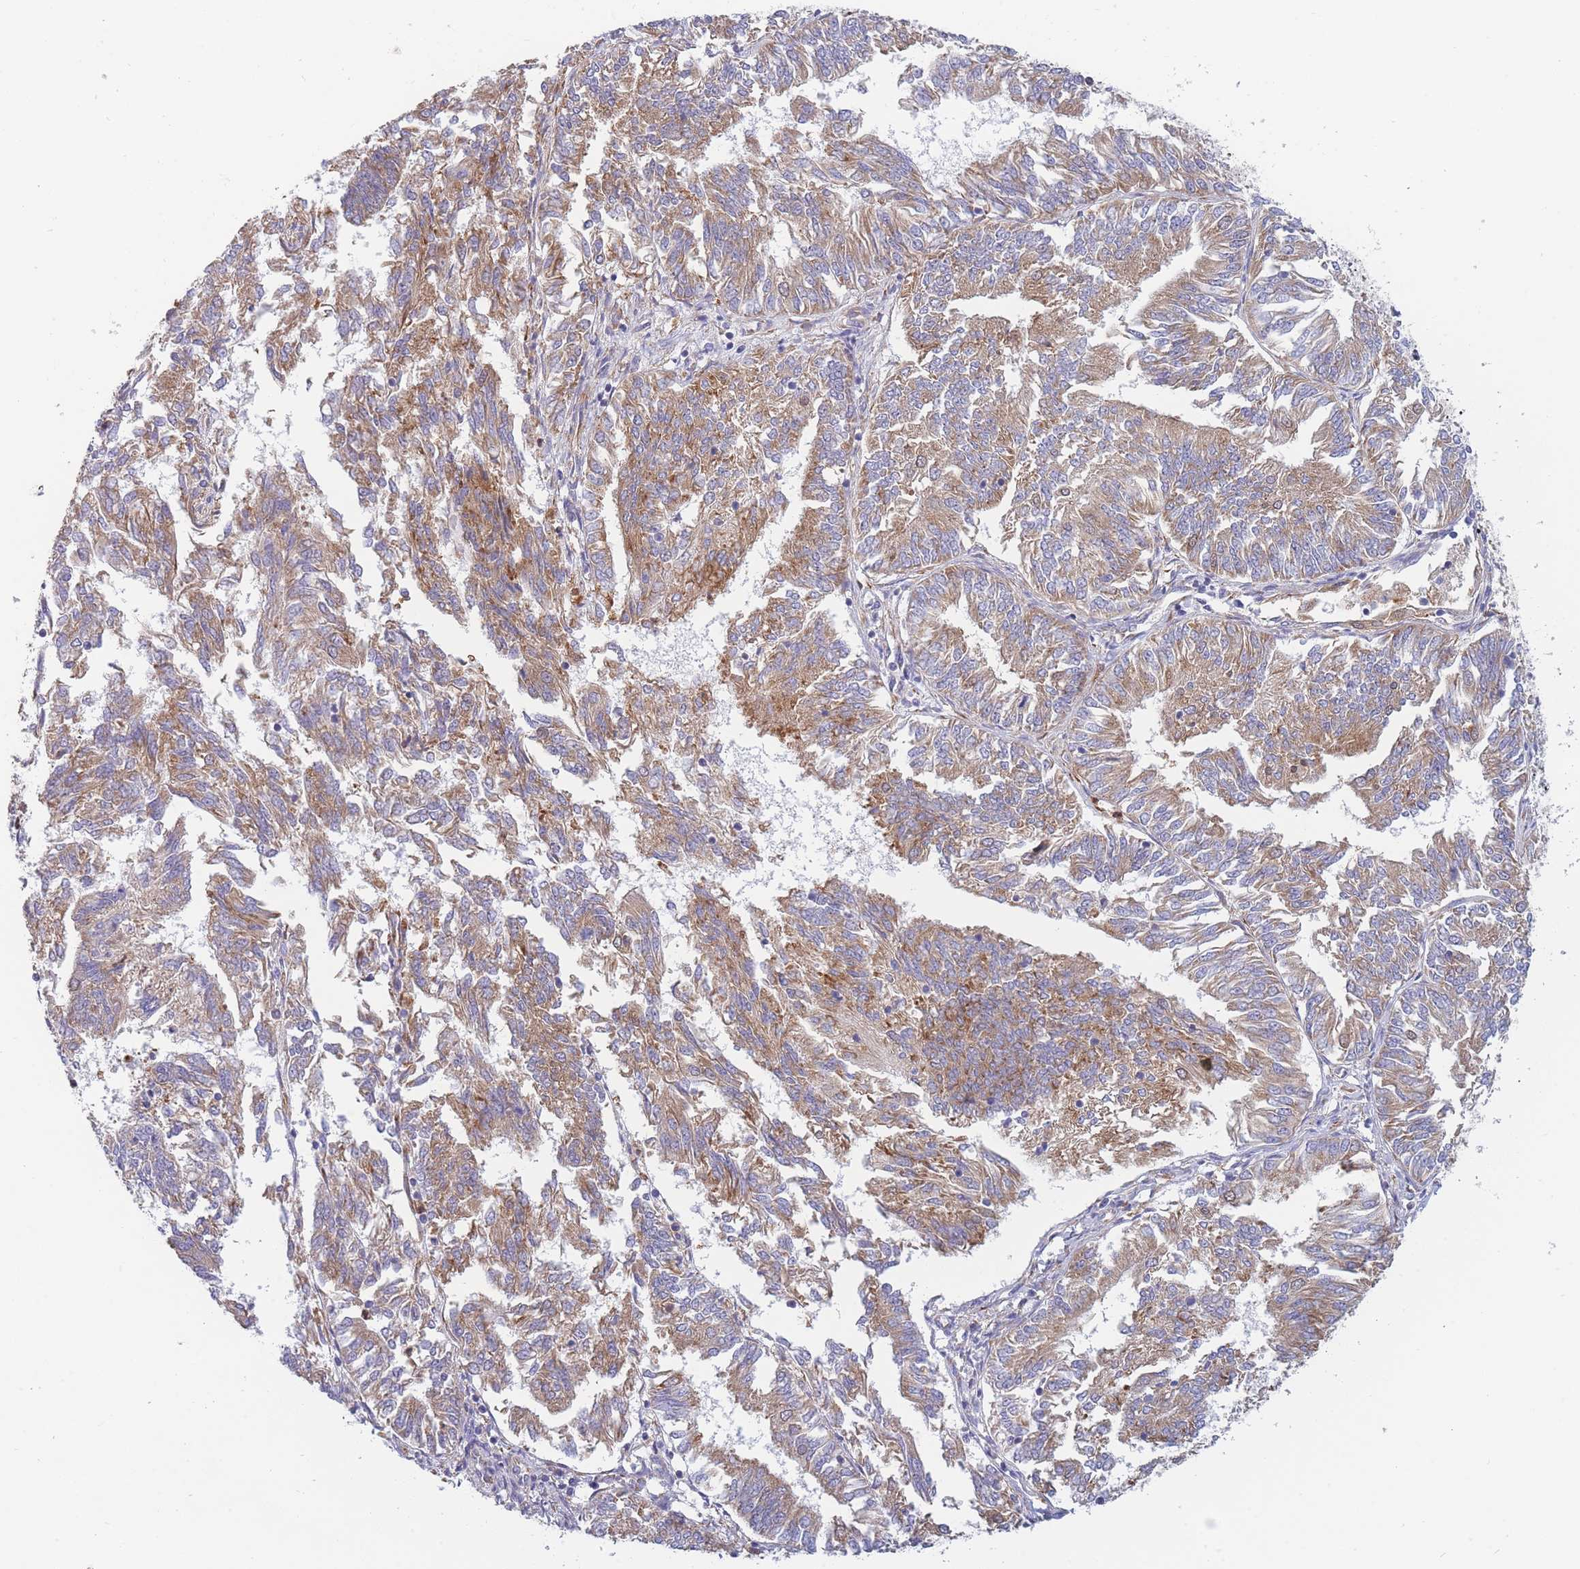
{"staining": {"intensity": "moderate", "quantity": ">75%", "location": "cytoplasmic/membranous"}, "tissue": "endometrial cancer", "cell_type": "Tumor cells", "image_type": "cancer", "snomed": [{"axis": "morphology", "description": "Adenocarcinoma, NOS"}, {"axis": "topography", "description": "Endometrium"}], "caption": "The image reveals a brown stain indicating the presence of a protein in the cytoplasmic/membranous of tumor cells in endometrial cancer.", "gene": "NDUFAF6", "patient": {"sex": "female", "age": 58}}